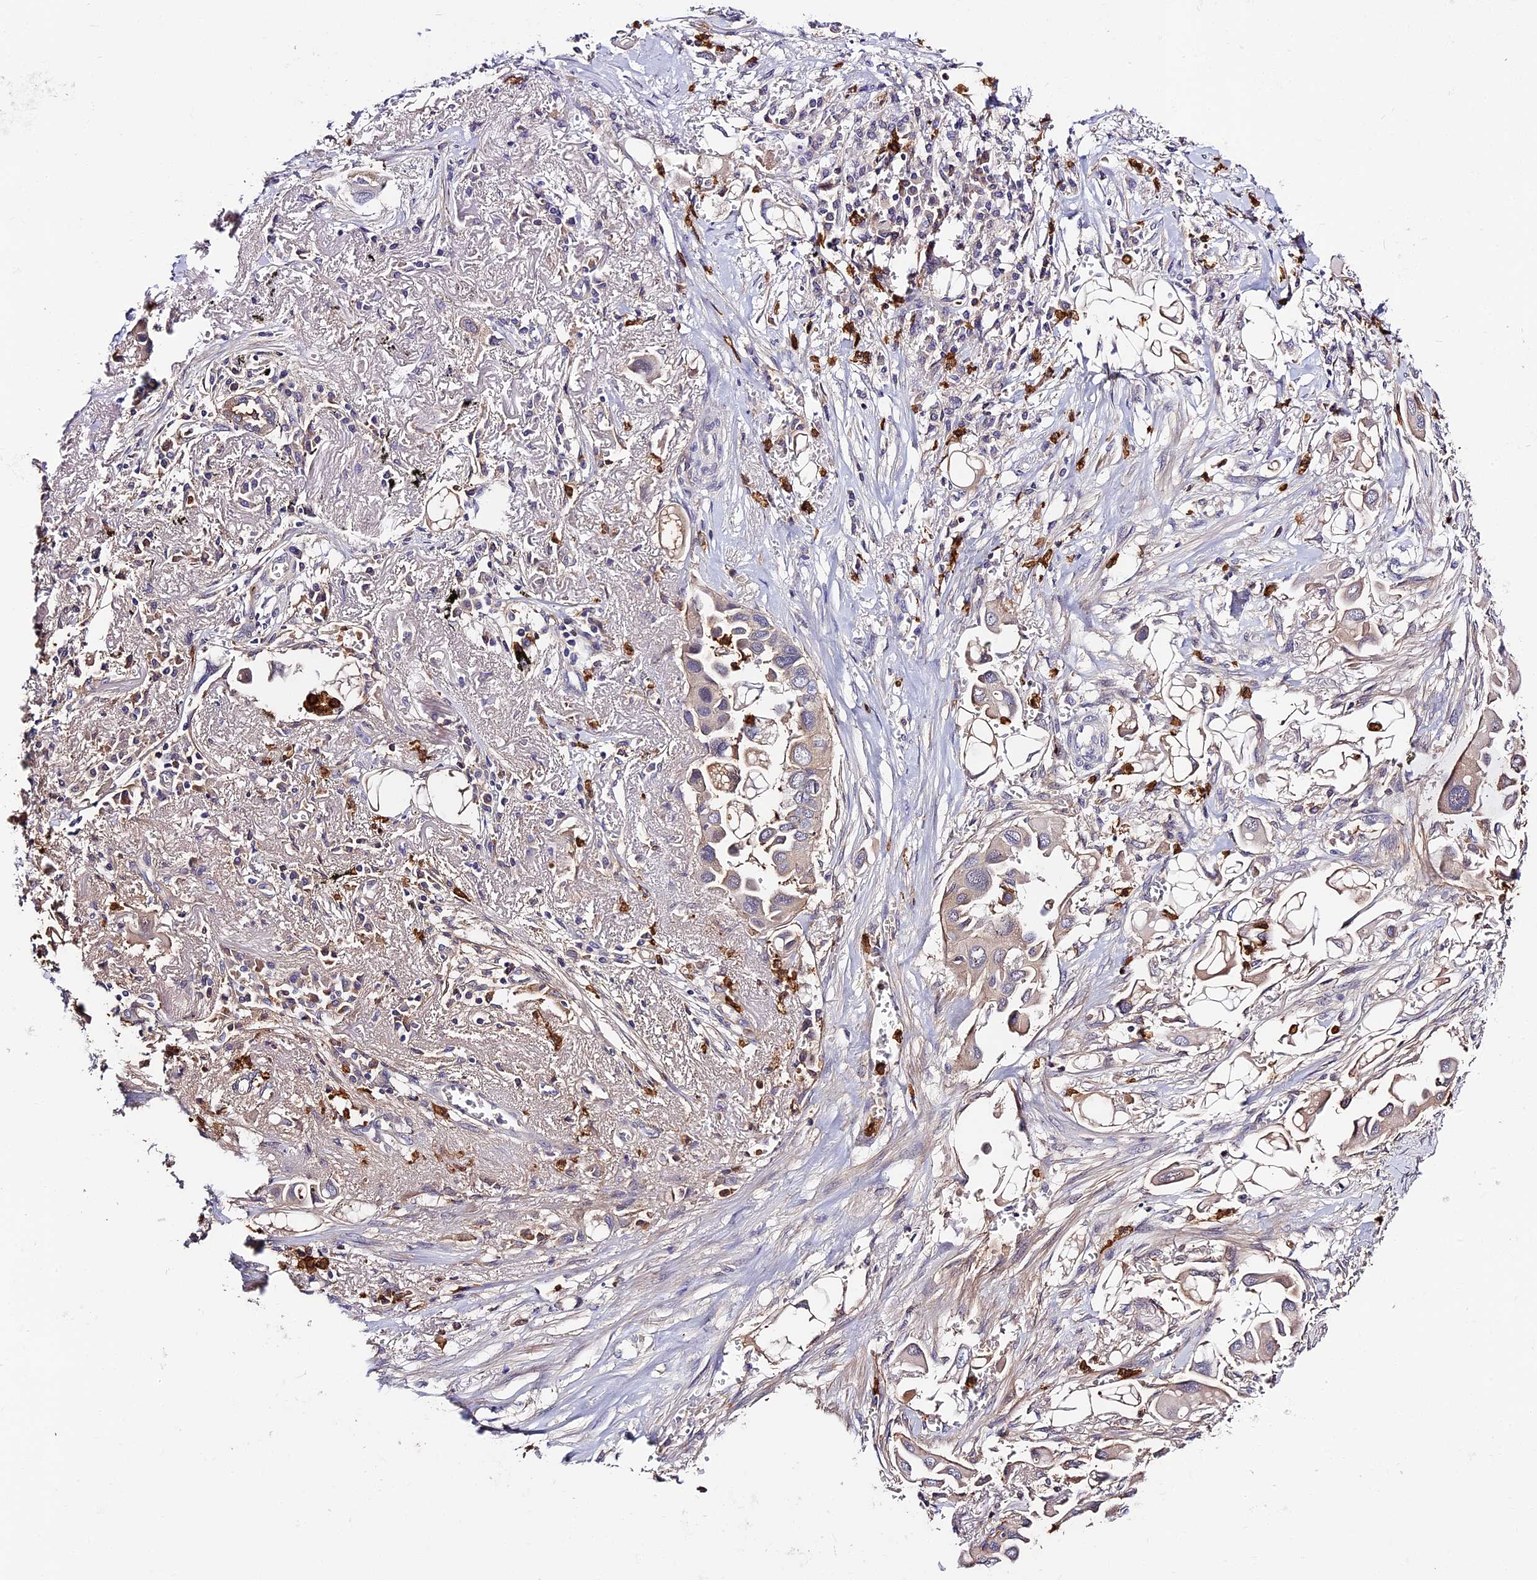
{"staining": {"intensity": "weak", "quantity": "<25%", "location": "cytoplasmic/membranous"}, "tissue": "lung cancer", "cell_type": "Tumor cells", "image_type": "cancer", "snomed": [{"axis": "morphology", "description": "Adenocarcinoma, NOS"}, {"axis": "topography", "description": "Lung"}], "caption": "An IHC image of lung cancer (adenocarcinoma) is shown. There is no staining in tumor cells of lung cancer (adenocarcinoma). Nuclei are stained in blue.", "gene": "ADGRD1", "patient": {"sex": "female", "age": 76}}